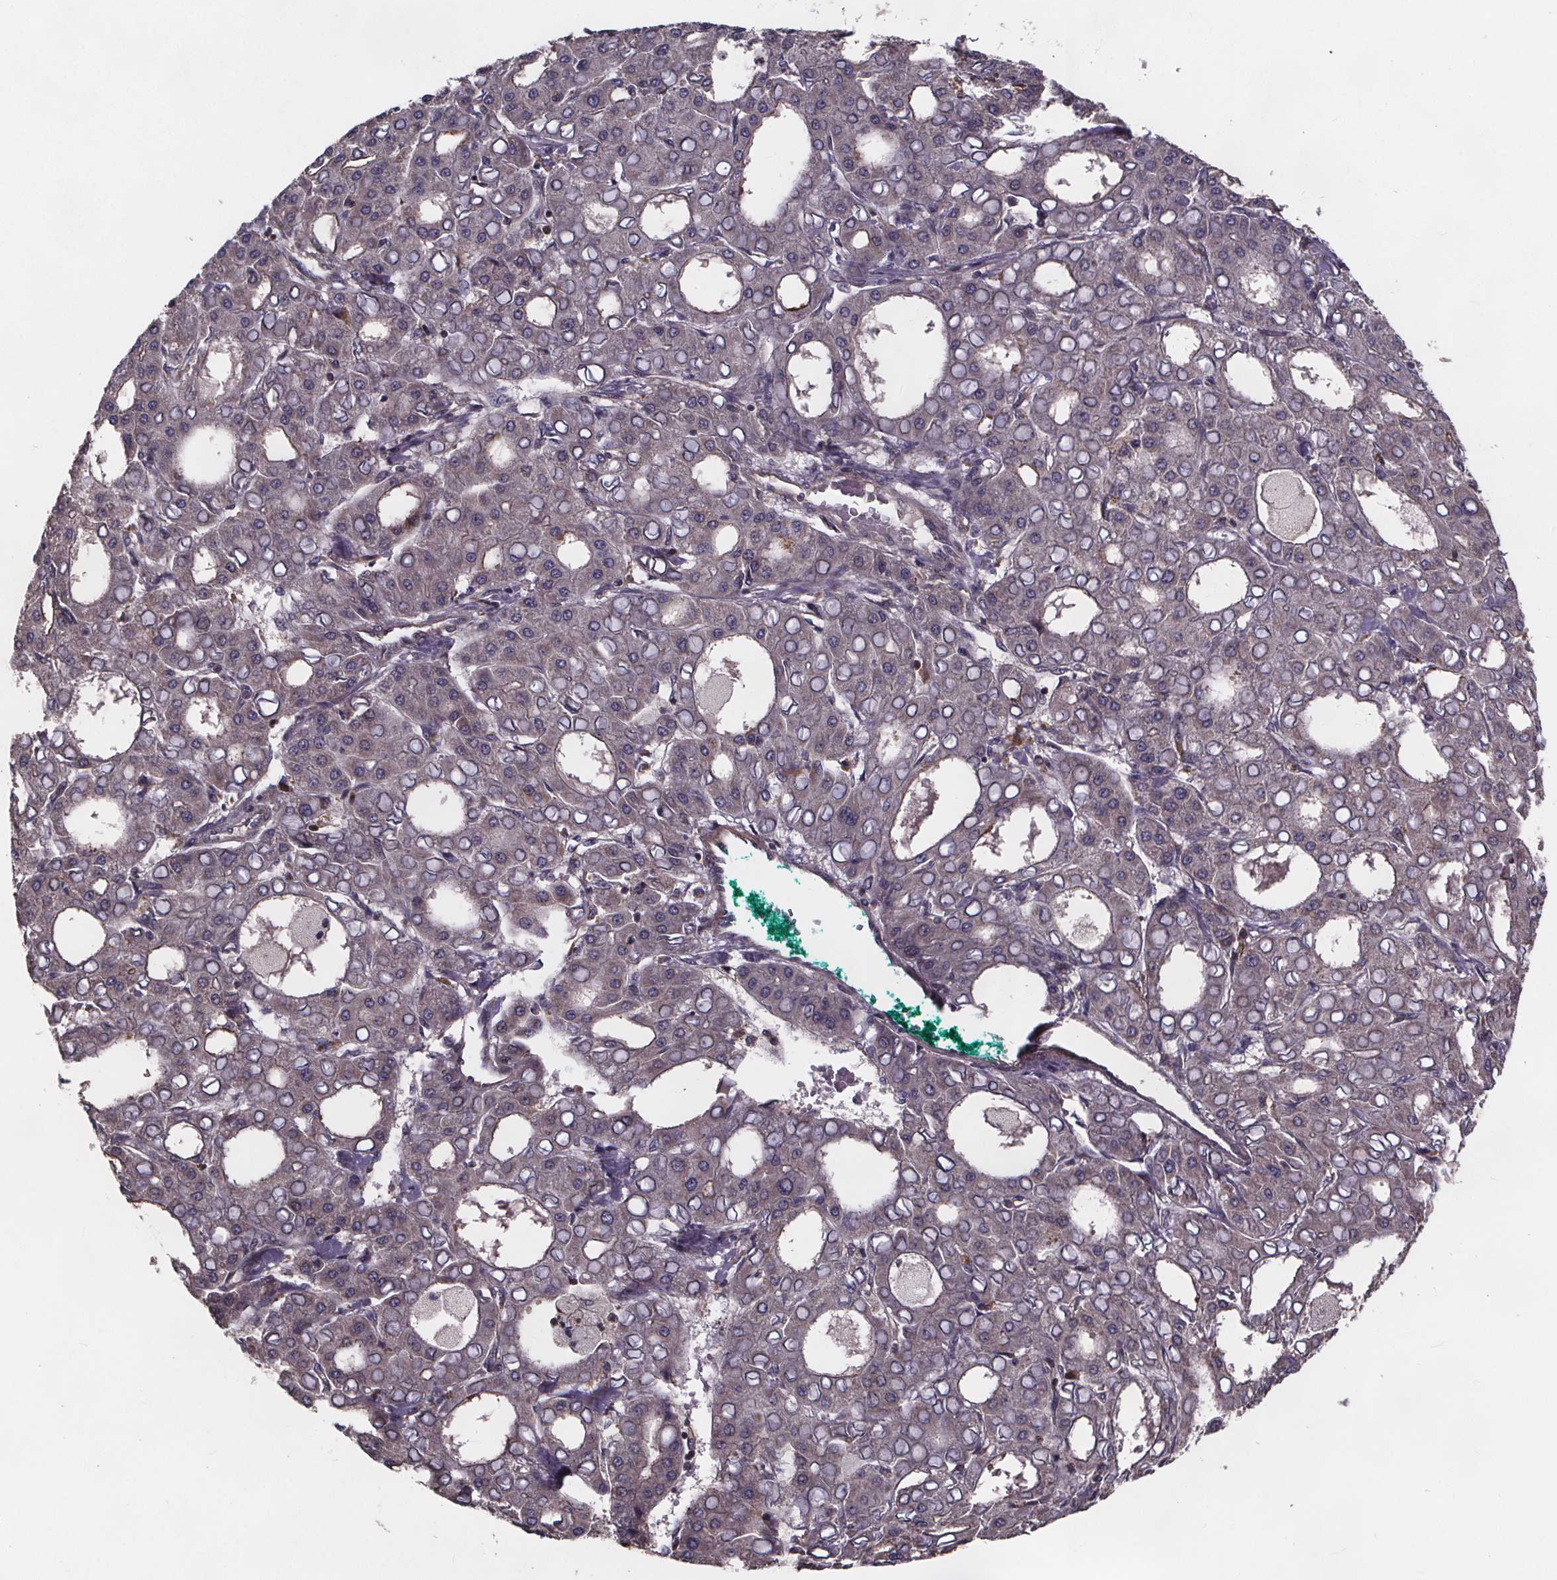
{"staining": {"intensity": "negative", "quantity": "none", "location": "none"}, "tissue": "liver cancer", "cell_type": "Tumor cells", "image_type": "cancer", "snomed": [{"axis": "morphology", "description": "Carcinoma, Hepatocellular, NOS"}, {"axis": "topography", "description": "Liver"}], "caption": "Tumor cells are negative for protein expression in human hepatocellular carcinoma (liver). Nuclei are stained in blue.", "gene": "YME1L1", "patient": {"sex": "male", "age": 65}}